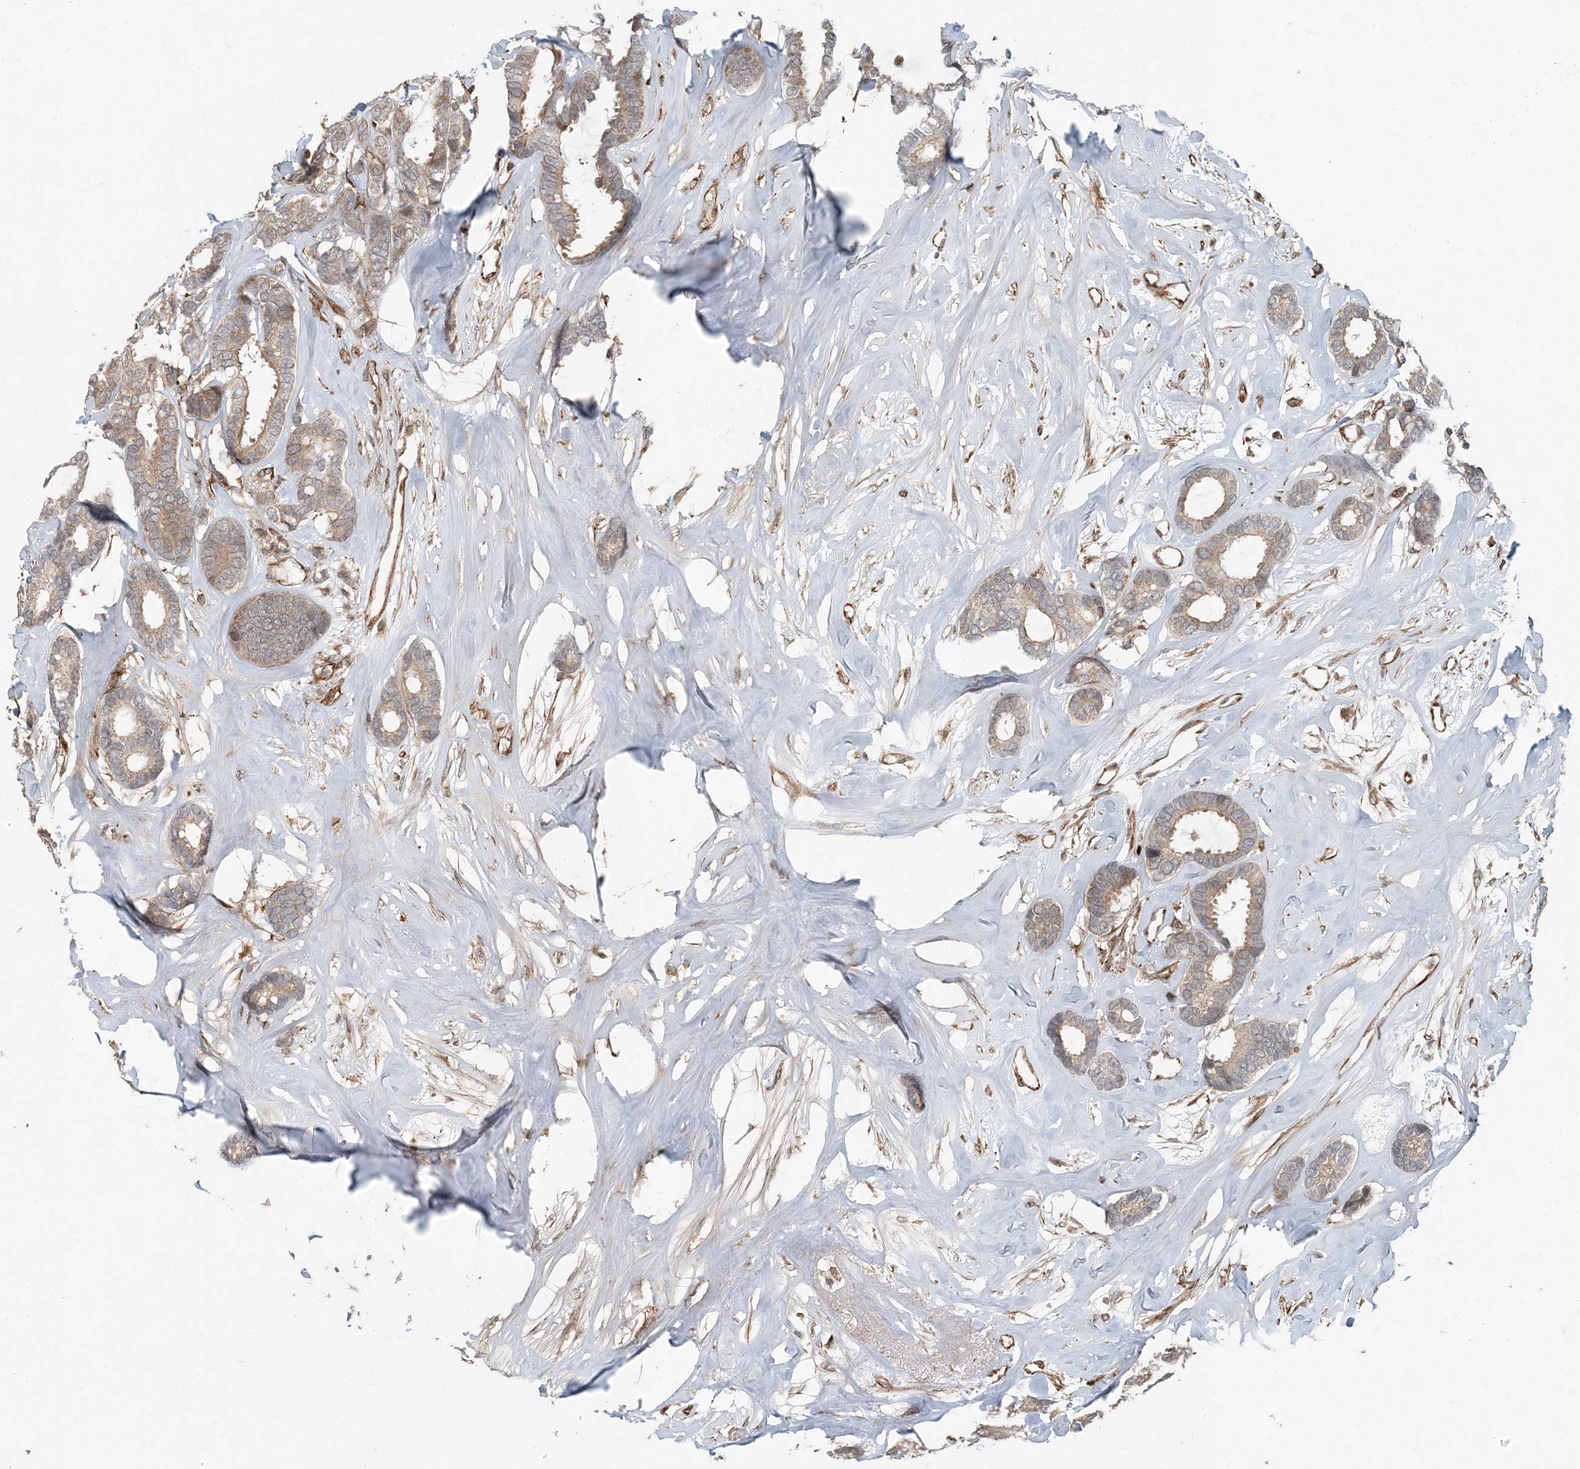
{"staining": {"intensity": "weak", "quantity": ">75%", "location": "cytoplasmic/membranous"}, "tissue": "breast cancer", "cell_type": "Tumor cells", "image_type": "cancer", "snomed": [{"axis": "morphology", "description": "Duct carcinoma"}, {"axis": "topography", "description": "Breast"}], "caption": "Human breast cancer (intraductal carcinoma) stained with a brown dye displays weak cytoplasmic/membranous positive positivity in approximately >75% of tumor cells.", "gene": "EDEM2", "patient": {"sex": "female", "age": 87}}